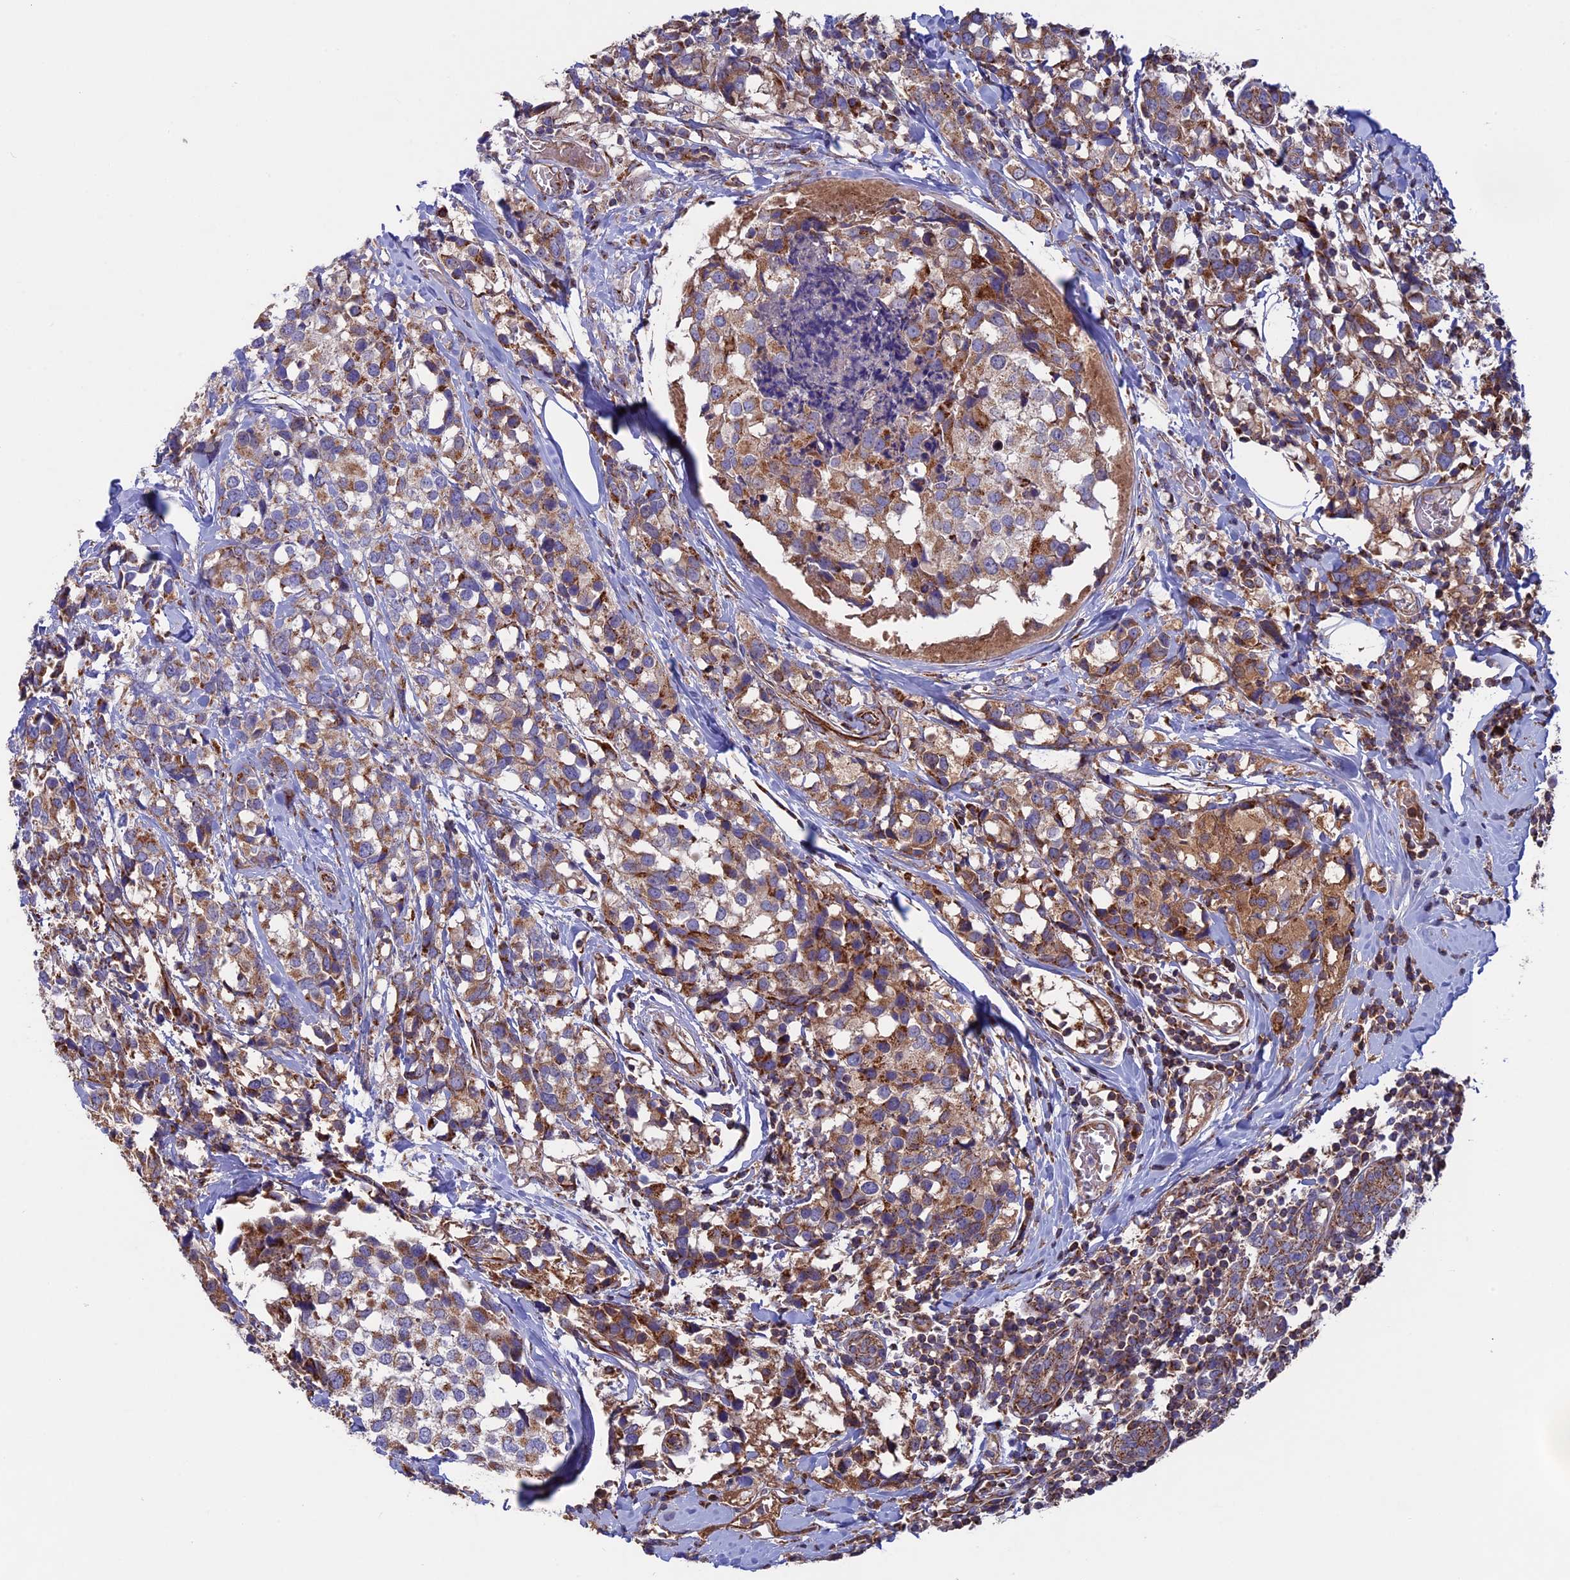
{"staining": {"intensity": "moderate", "quantity": ">75%", "location": "cytoplasmic/membranous"}, "tissue": "breast cancer", "cell_type": "Tumor cells", "image_type": "cancer", "snomed": [{"axis": "morphology", "description": "Lobular carcinoma"}, {"axis": "topography", "description": "Breast"}], "caption": "IHC image of breast cancer stained for a protein (brown), which reveals medium levels of moderate cytoplasmic/membranous staining in about >75% of tumor cells.", "gene": "SLC15A5", "patient": {"sex": "female", "age": 59}}